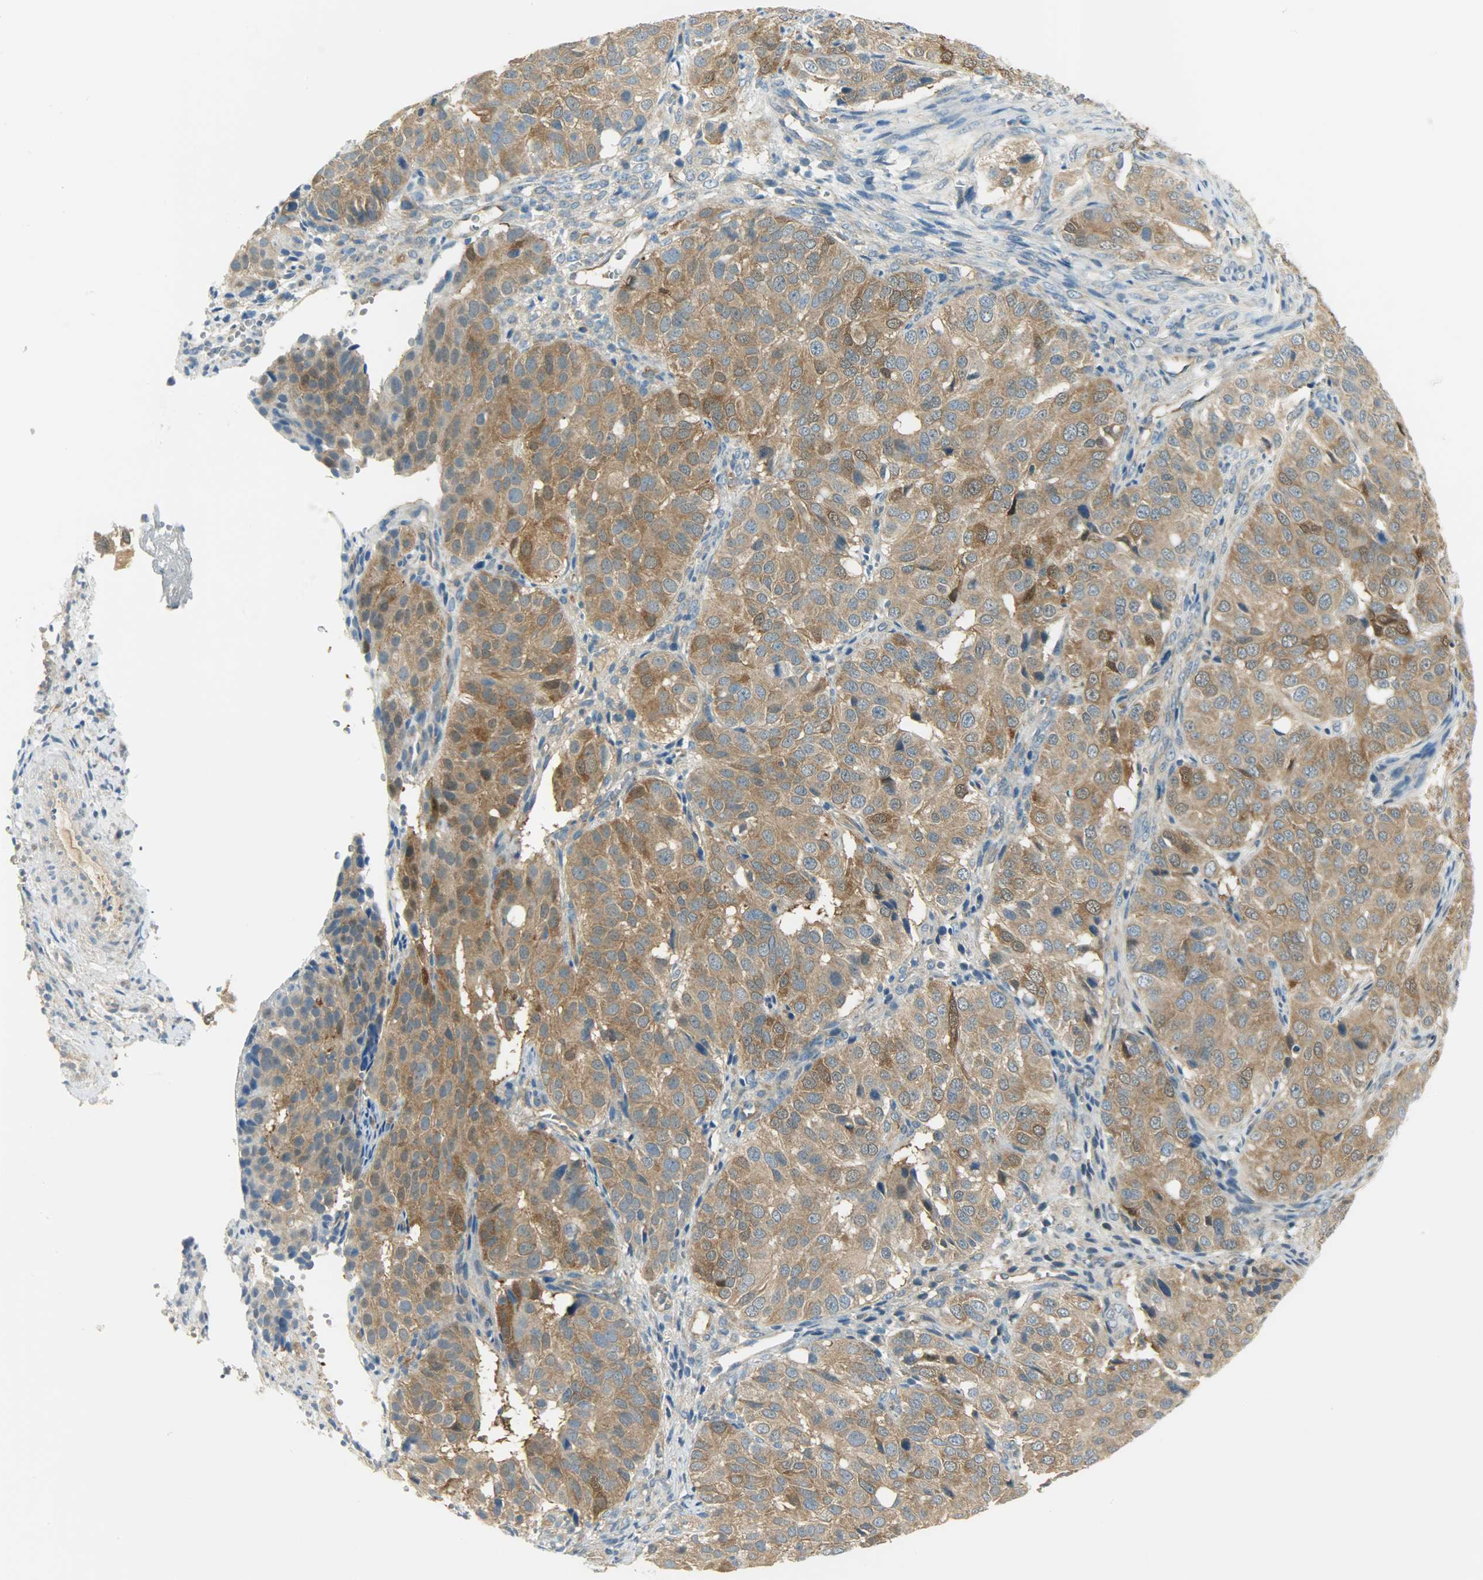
{"staining": {"intensity": "strong", "quantity": ">75%", "location": "cytoplasmic/membranous"}, "tissue": "ovarian cancer", "cell_type": "Tumor cells", "image_type": "cancer", "snomed": [{"axis": "morphology", "description": "Carcinoma, endometroid"}, {"axis": "topography", "description": "Ovary"}], "caption": "Human ovarian endometroid carcinoma stained with a protein marker demonstrates strong staining in tumor cells.", "gene": "TSC22D2", "patient": {"sex": "female", "age": 51}}